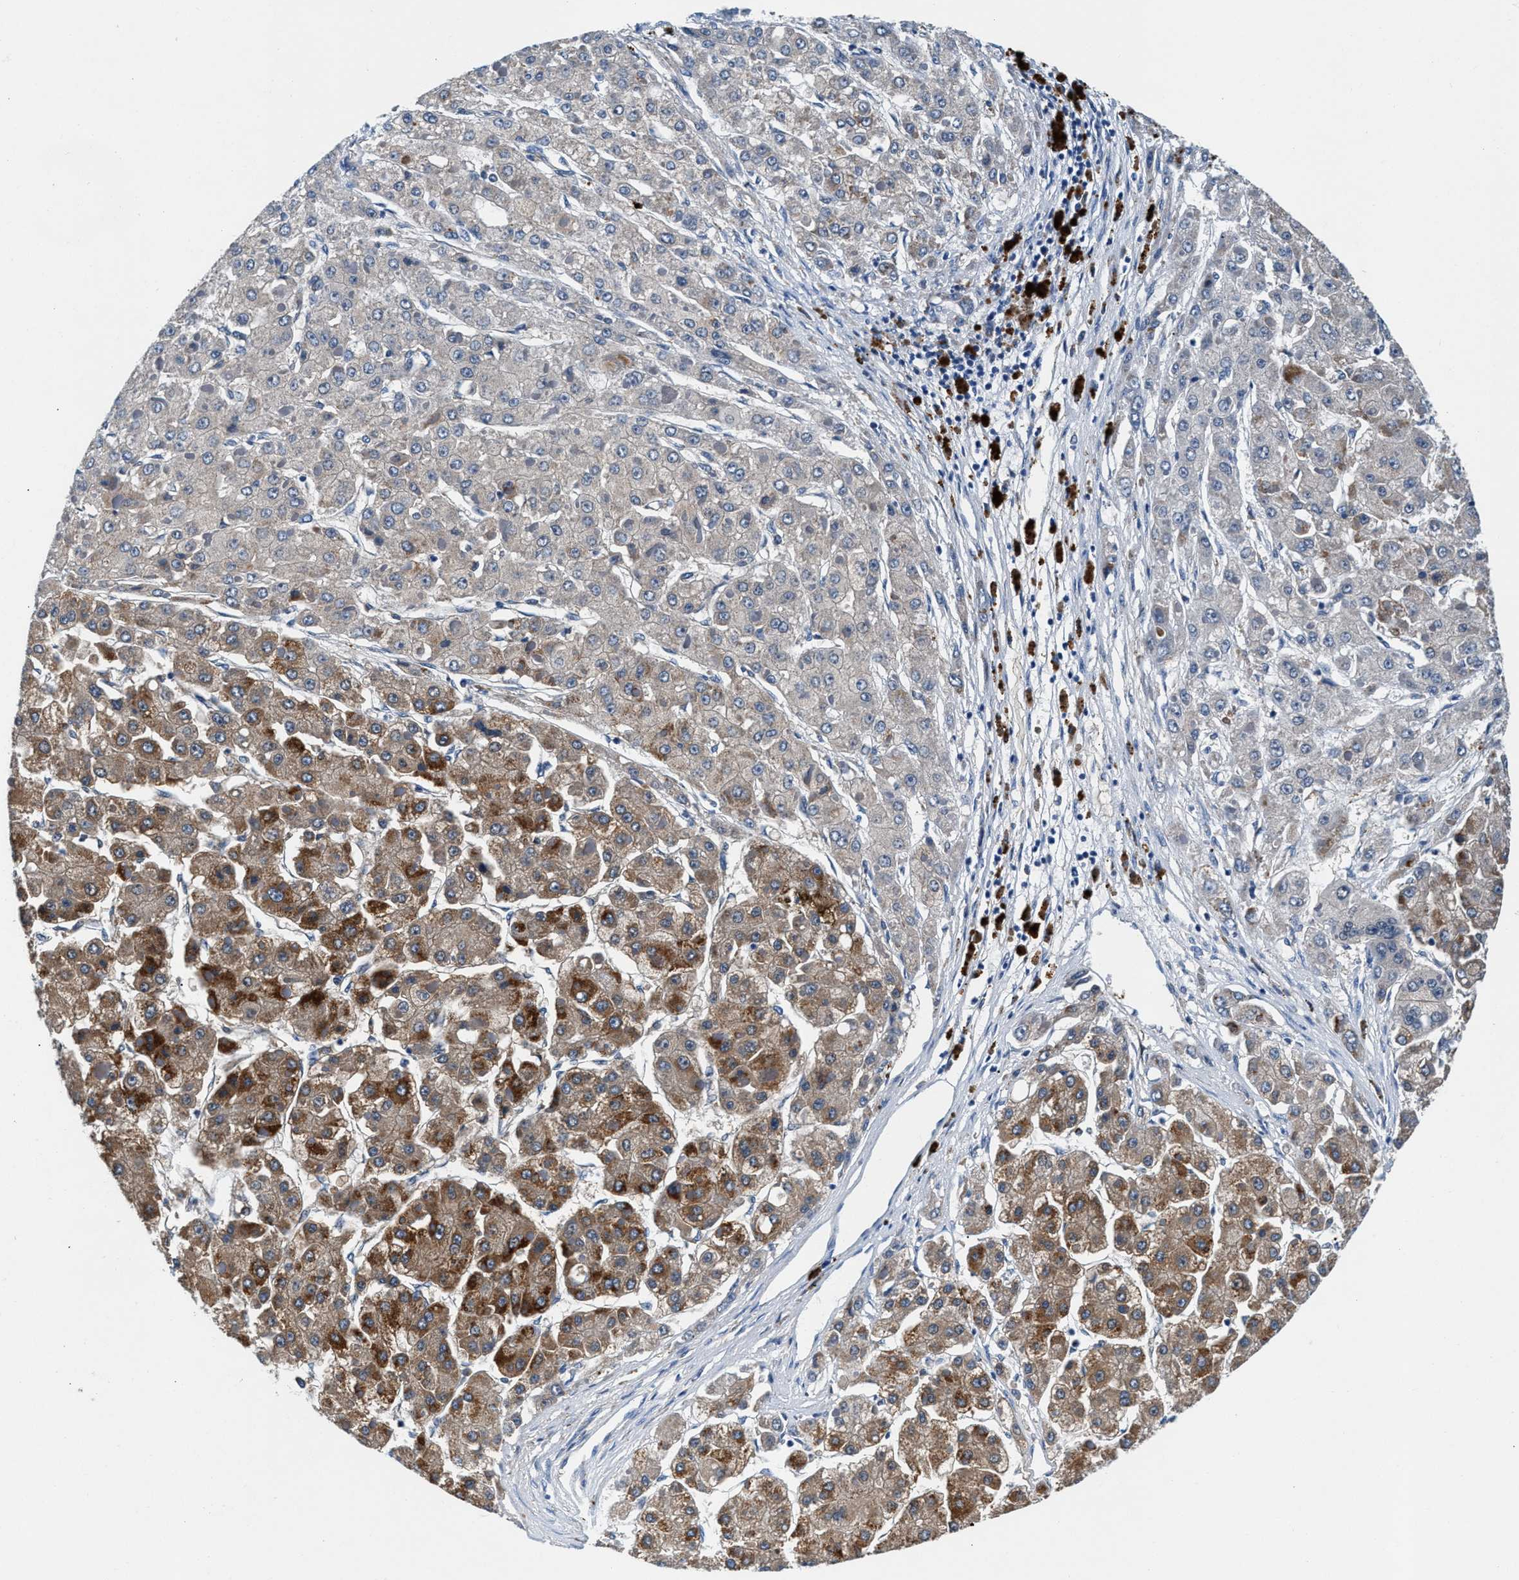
{"staining": {"intensity": "moderate", "quantity": "25%-75%", "location": "cytoplasmic/membranous"}, "tissue": "liver cancer", "cell_type": "Tumor cells", "image_type": "cancer", "snomed": [{"axis": "morphology", "description": "Carcinoma, Hepatocellular, NOS"}, {"axis": "topography", "description": "Liver"}], "caption": "Protein analysis of liver hepatocellular carcinoma tissue demonstrates moderate cytoplasmic/membranous expression in approximately 25%-75% of tumor cells.", "gene": "SLFN11", "patient": {"sex": "female", "age": 73}}